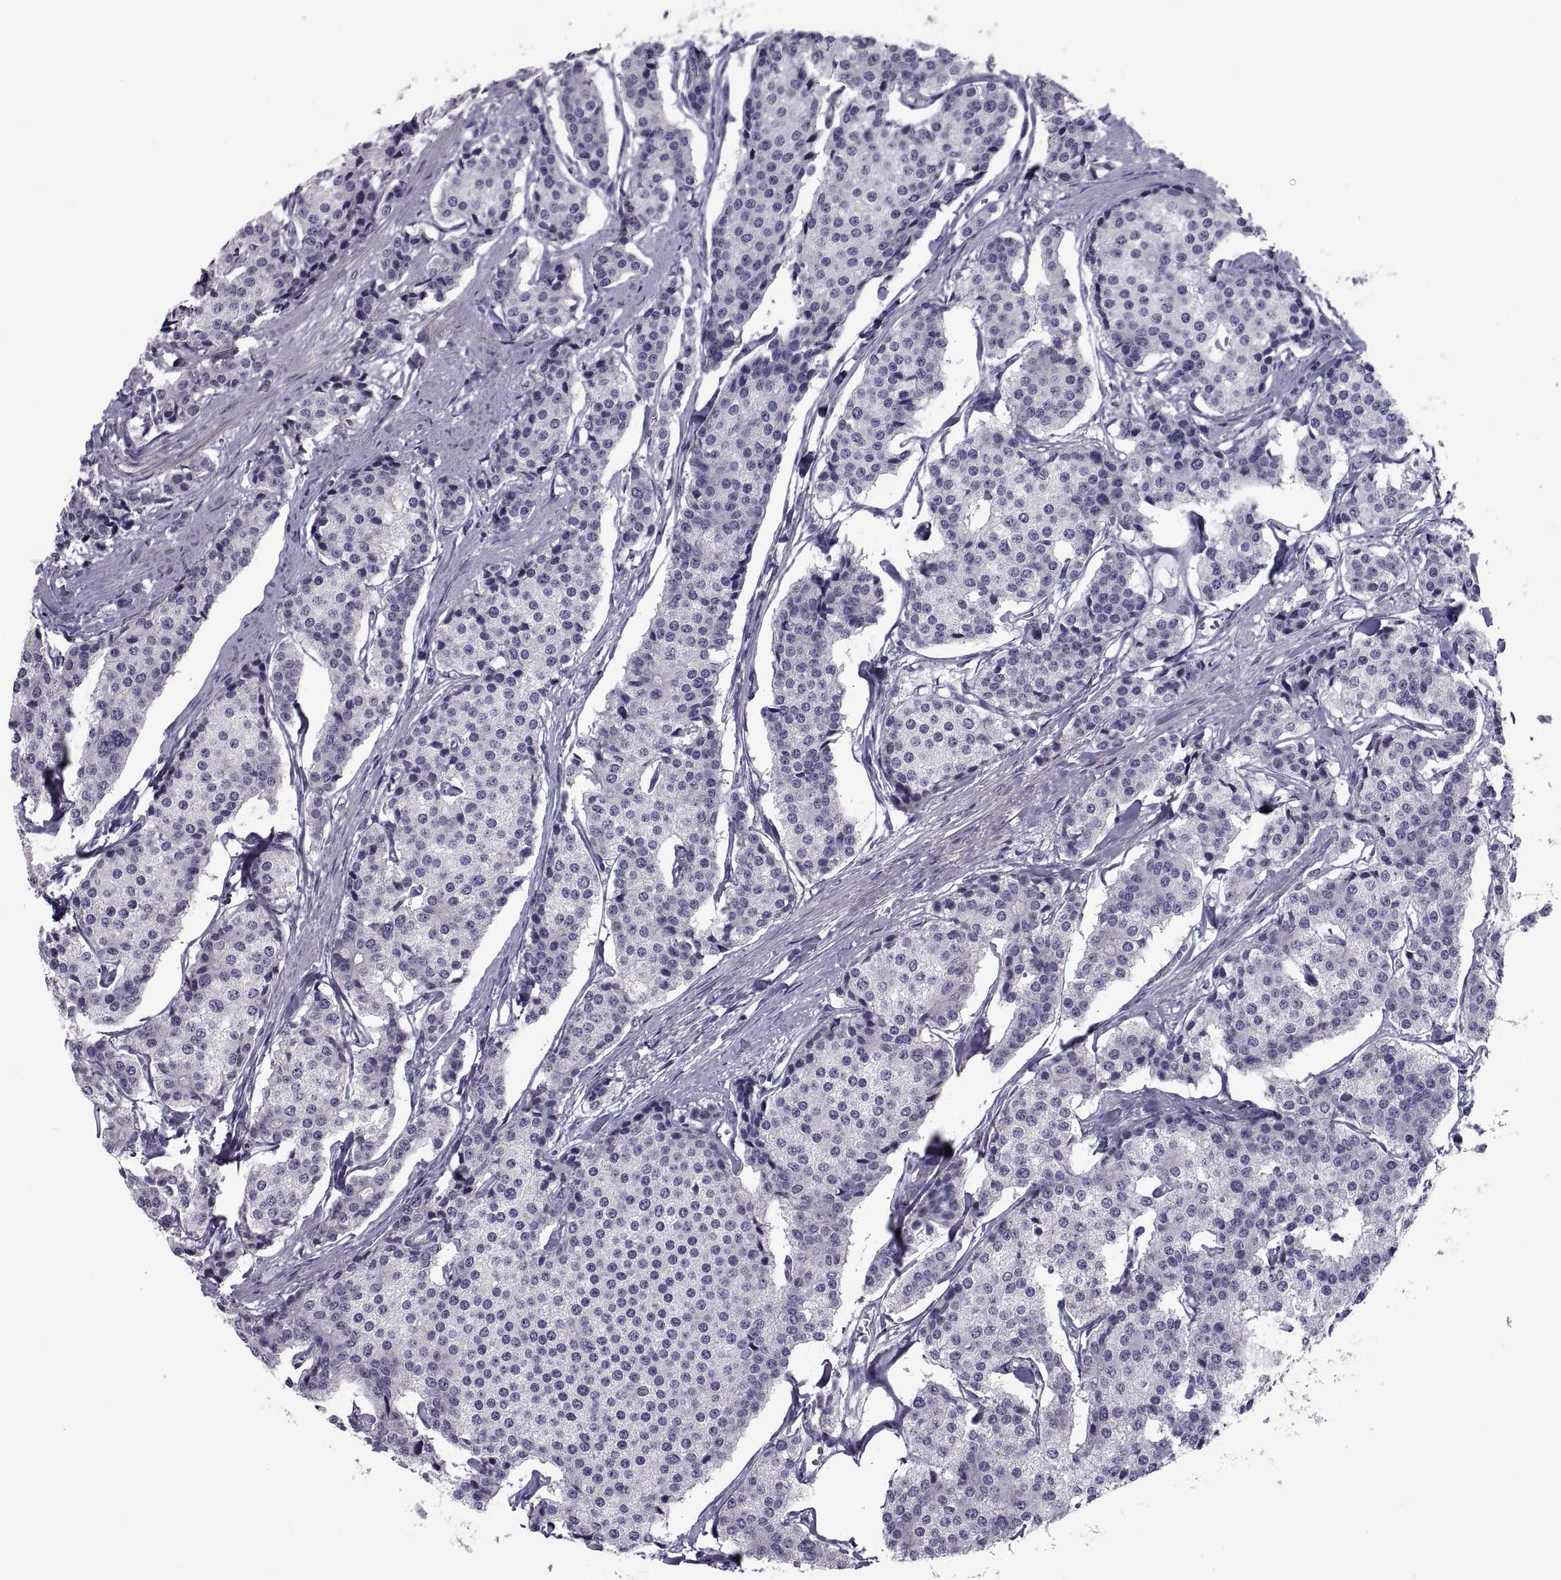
{"staining": {"intensity": "negative", "quantity": "none", "location": "none"}, "tissue": "carcinoid", "cell_type": "Tumor cells", "image_type": "cancer", "snomed": [{"axis": "morphology", "description": "Carcinoid, malignant, NOS"}, {"axis": "topography", "description": "Small intestine"}], "caption": "Histopathology image shows no significant protein expression in tumor cells of malignant carcinoid.", "gene": "PDZRN4", "patient": {"sex": "female", "age": 65}}